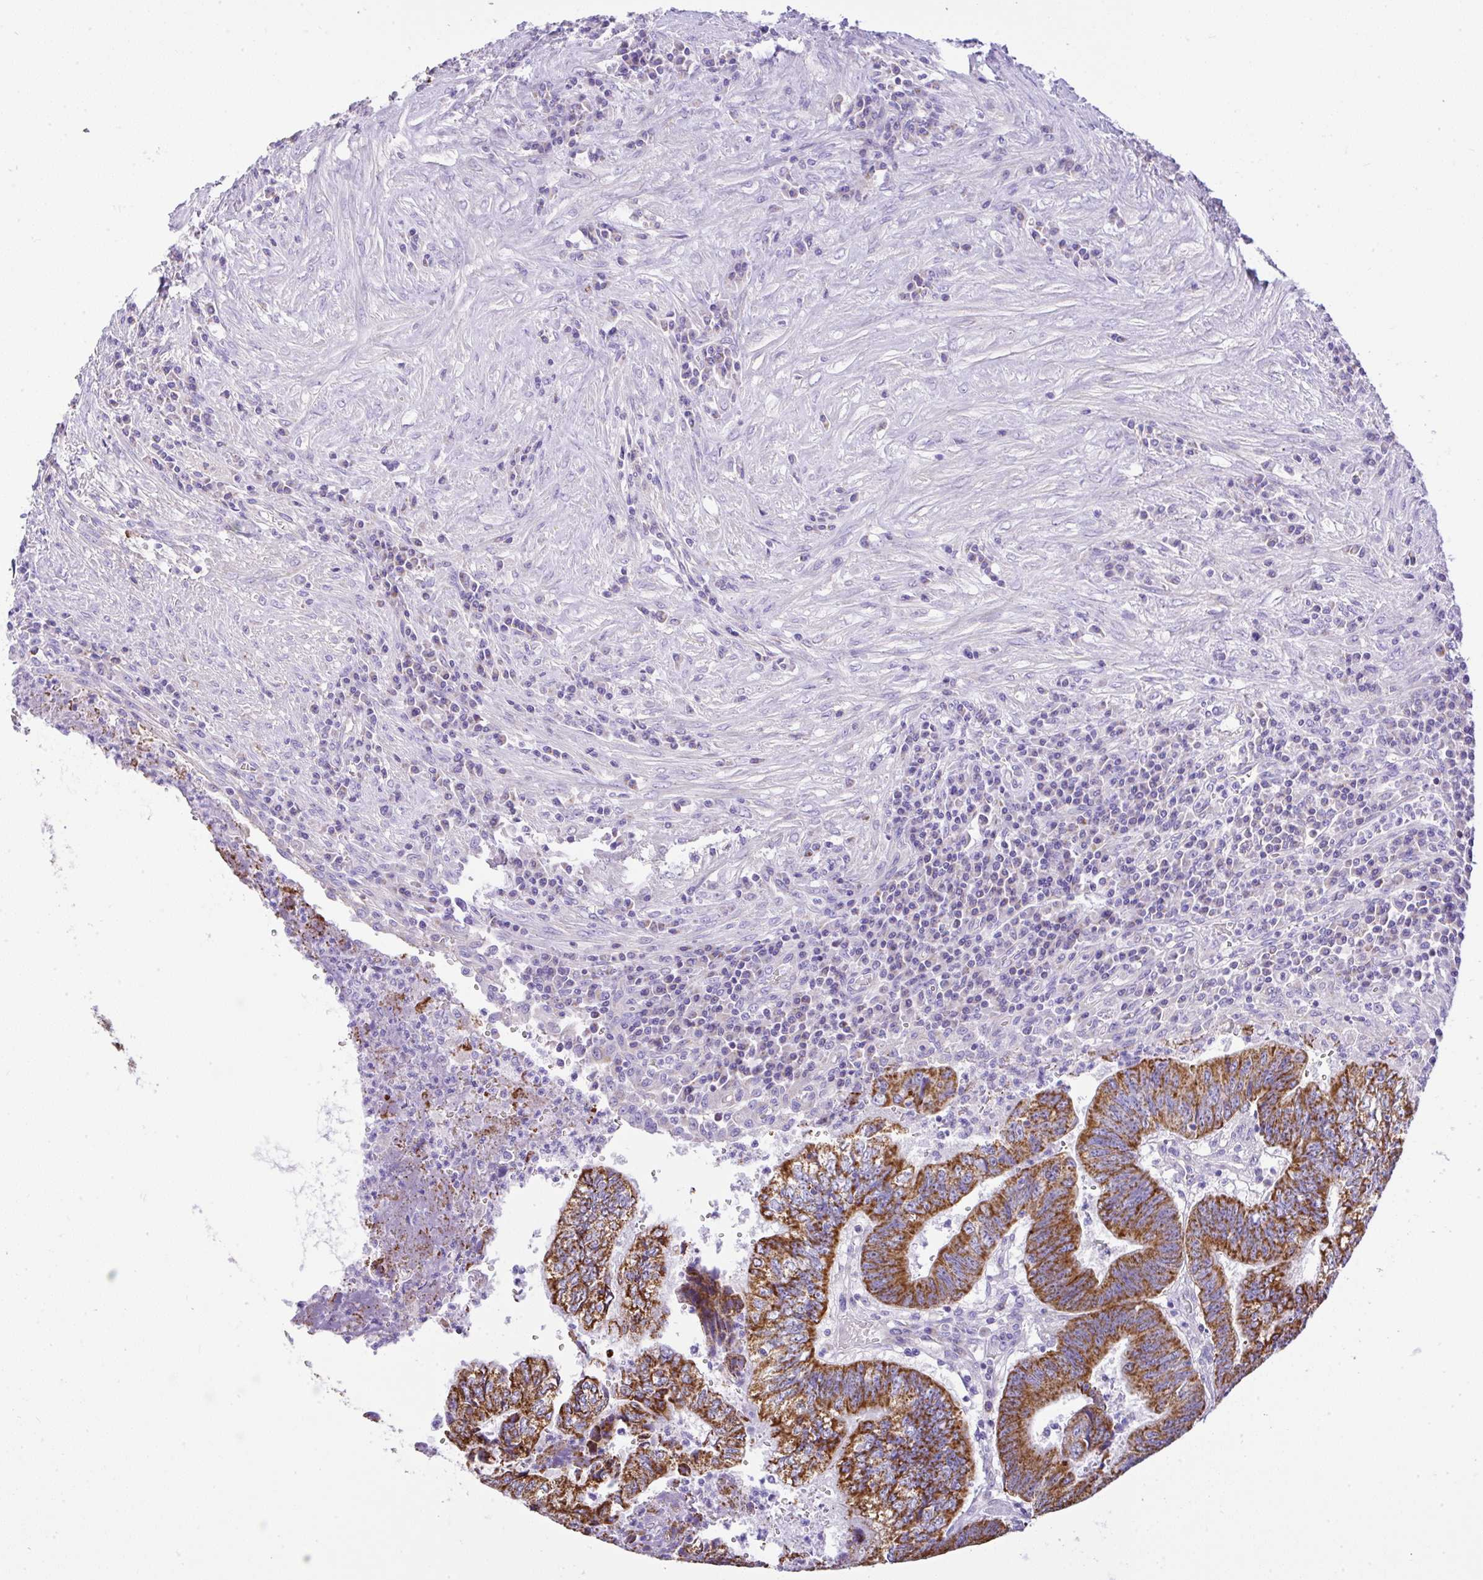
{"staining": {"intensity": "strong", "quantity": ">75%", "location": "cytoplasmic/membranous"}, "tissue": "colorectal cancer", "cell_type": "Tumor cells", "image_type": "cancer", "snomed": [{"axis": "morphology", "description": "Adenocarcinoma, NOS"}, {"axis": "topography", "description": "Colon"}], "caption": "Colorectal cancer was stained to show a protein in brown. There is high levels of strong cytoplasmic/membranous staining in approximately >75% of tumor cells.", "gene": "SLC13A1", "patient": {"sex": "male", "age": 86}}